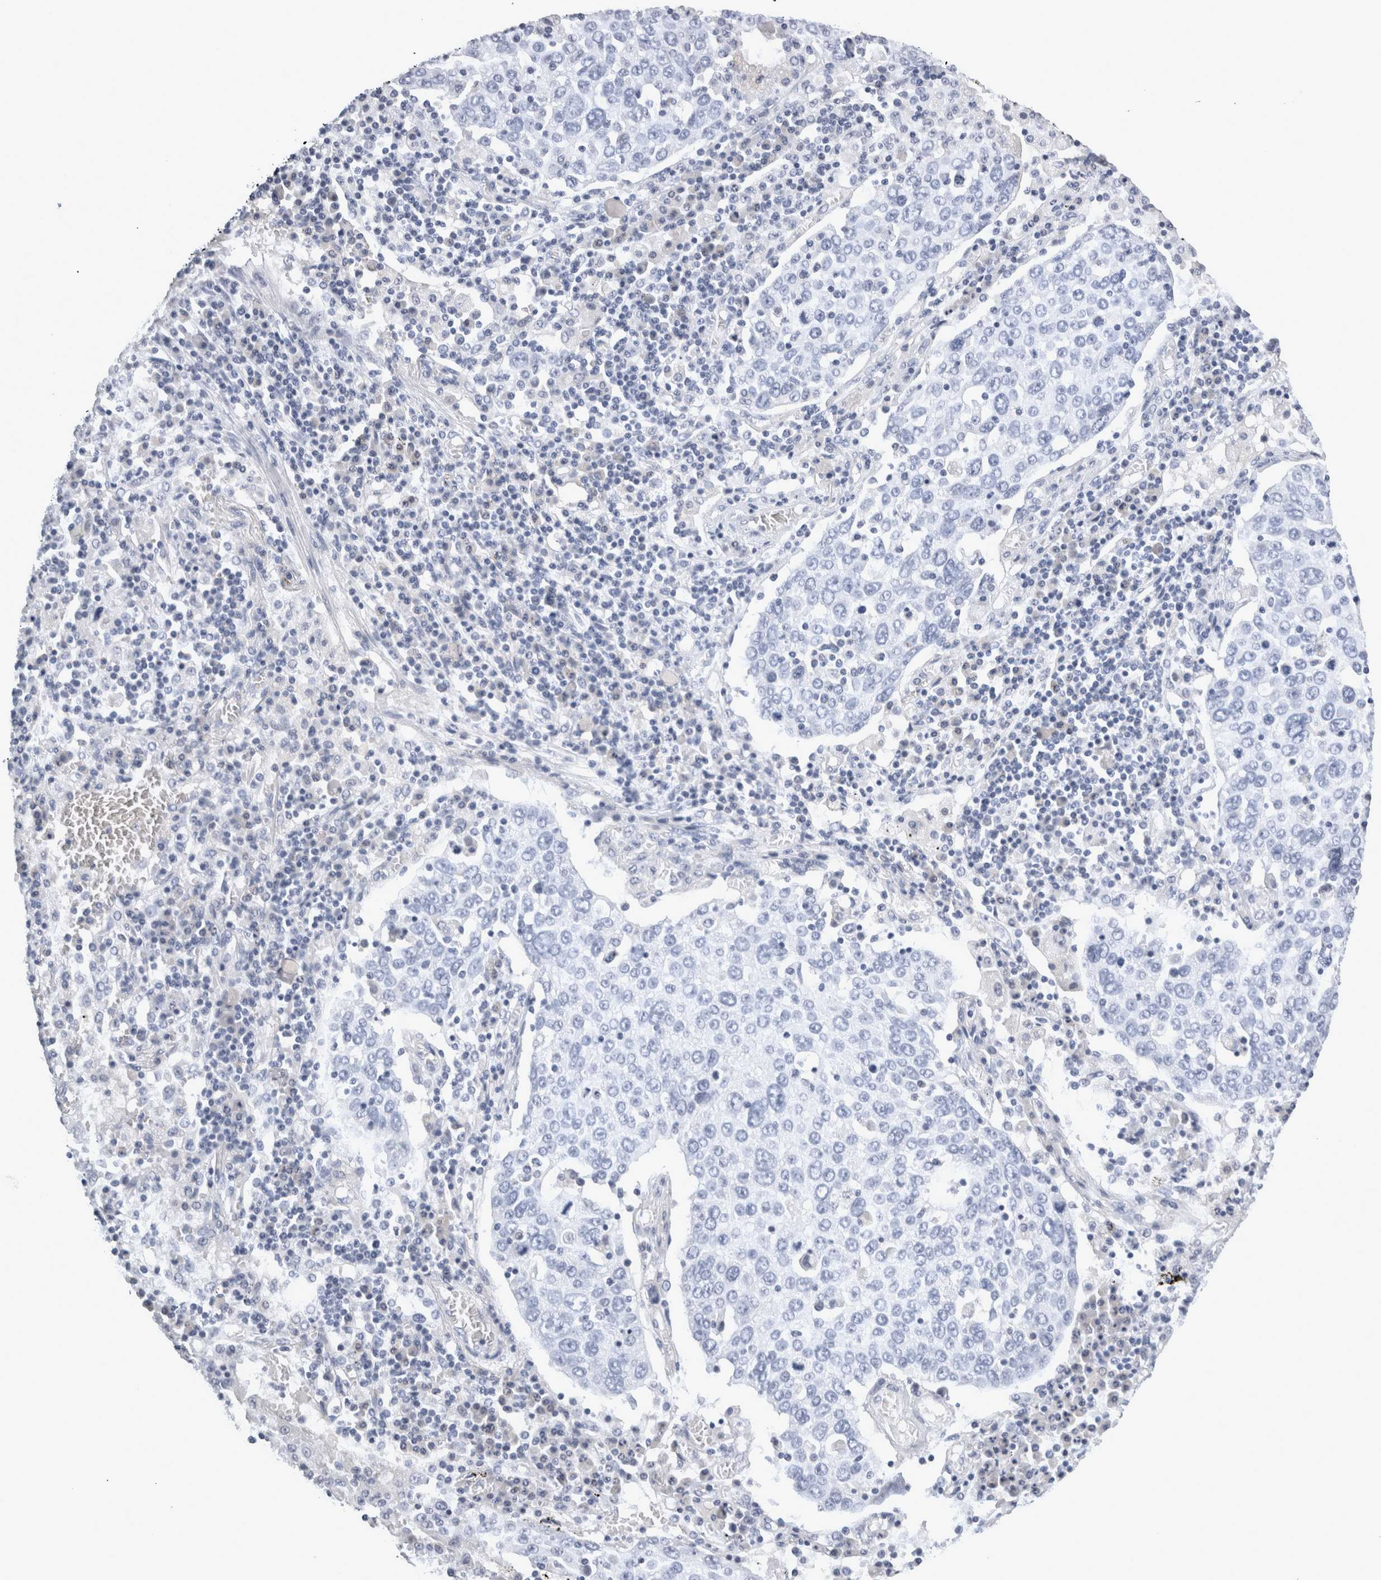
{"staining": {"intensity": "negative", "quantity": "none", "location": "none"}, "tissue": "lung cancer", "cell_type": "Tumor cells", "image_type": "cancer", "snomed": [{"axis": "morphology", "description": "Squamous cell carcinoma, NOS"}, {"axis": "topography", "description": "Lung"}], "caption": "IHC of lung squamous cell carcinoma reveals no expression in tumor cells.", "gene": "TCAP", "patient": {"sex": "male", "age": 65}}